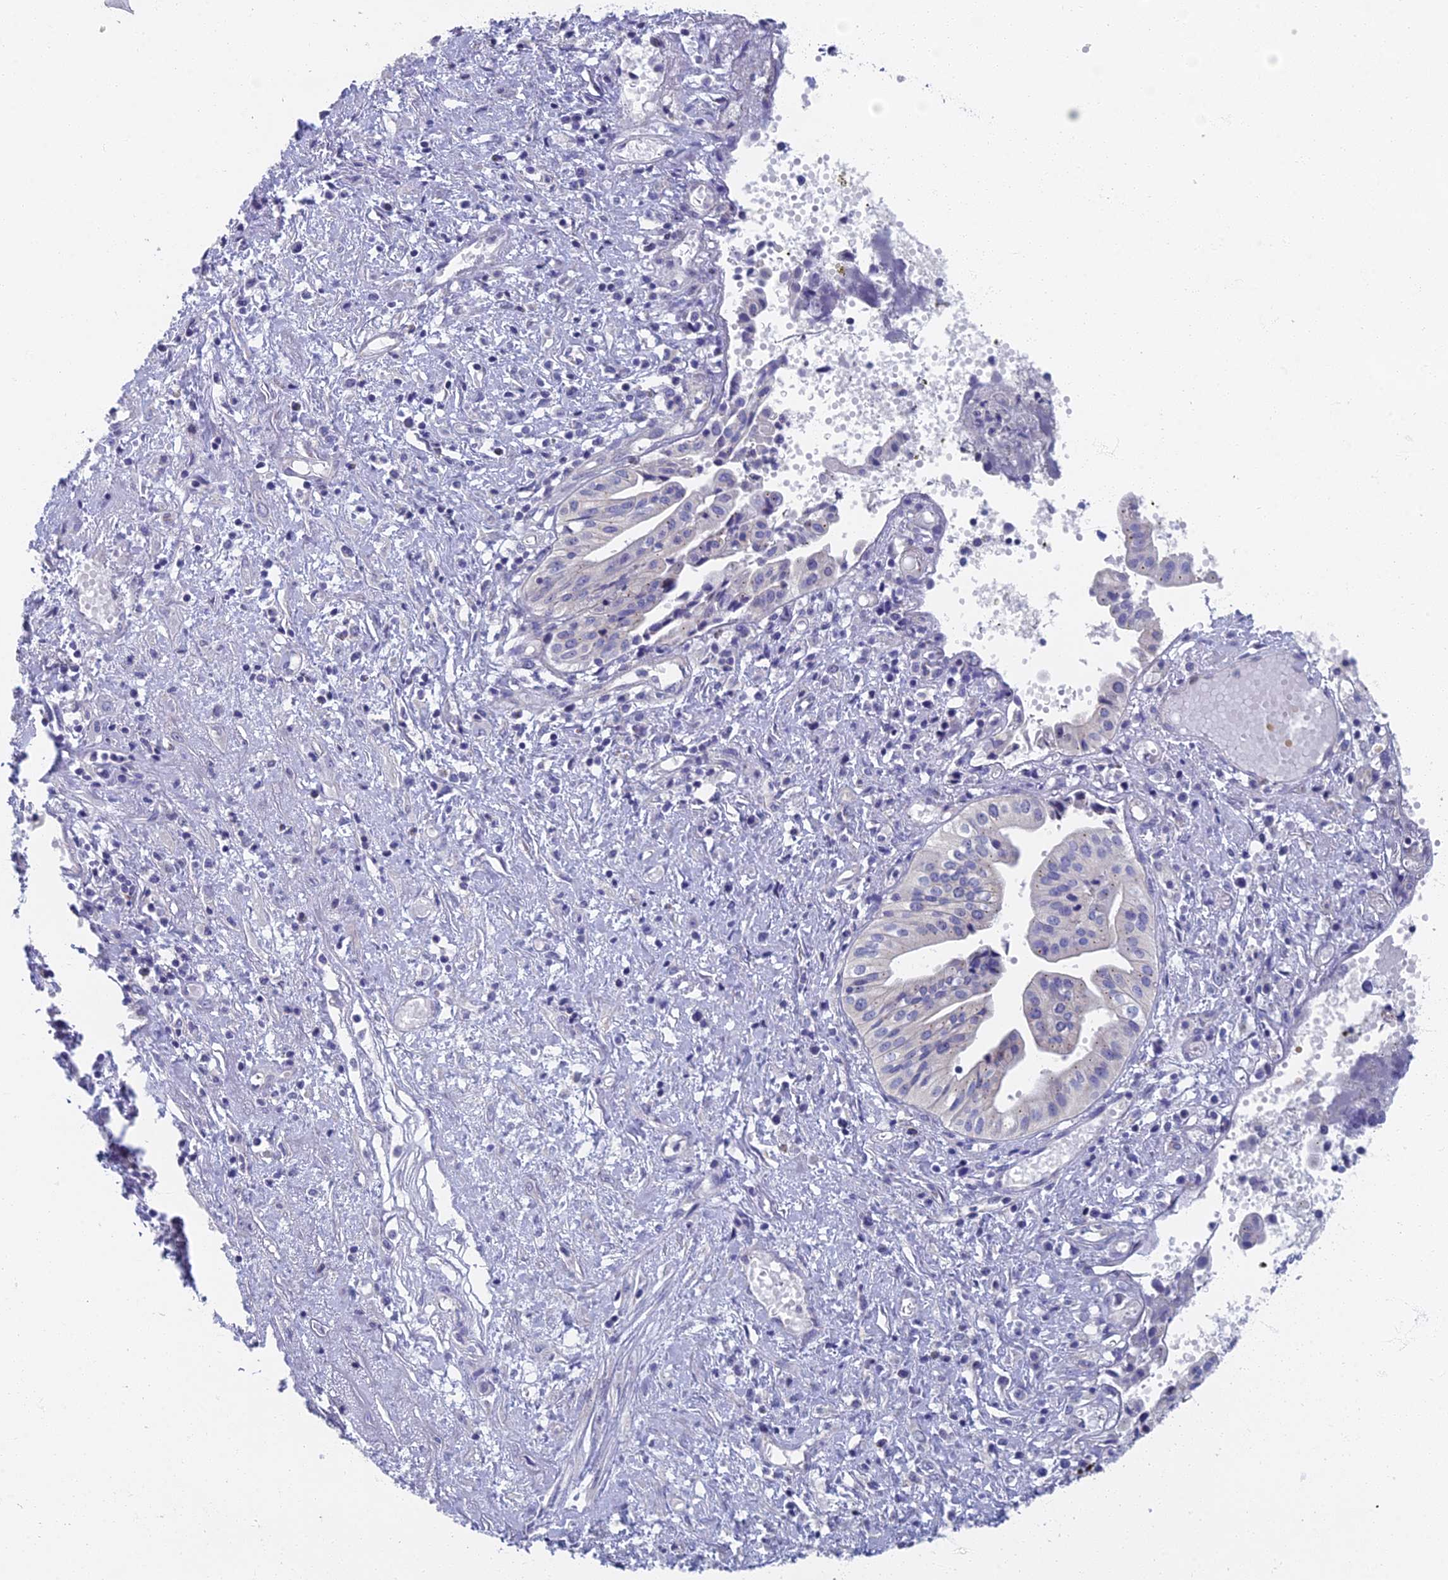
{"staining": {"intensity": "negative", "quantity": "none", "location": "none"}, "tissue": "pancreatic cancer", "cell_type": "Tumor cells", "image_type": "cancer", "snomed": [{"axis": "morphology", "description": "Adenocarcinoma, NOS"}, {"axis": "topography", "description": "Pancreas"}], "caption": "High magnification brightfield microscopy of pancreatic adenocarcinoma stained with DAB (brown) and counterstained with hematoxylin (blue): tumor cells show no significant positivity.", "gene": "SPIN4", "patient": {"sex": "female", "age": 50}}